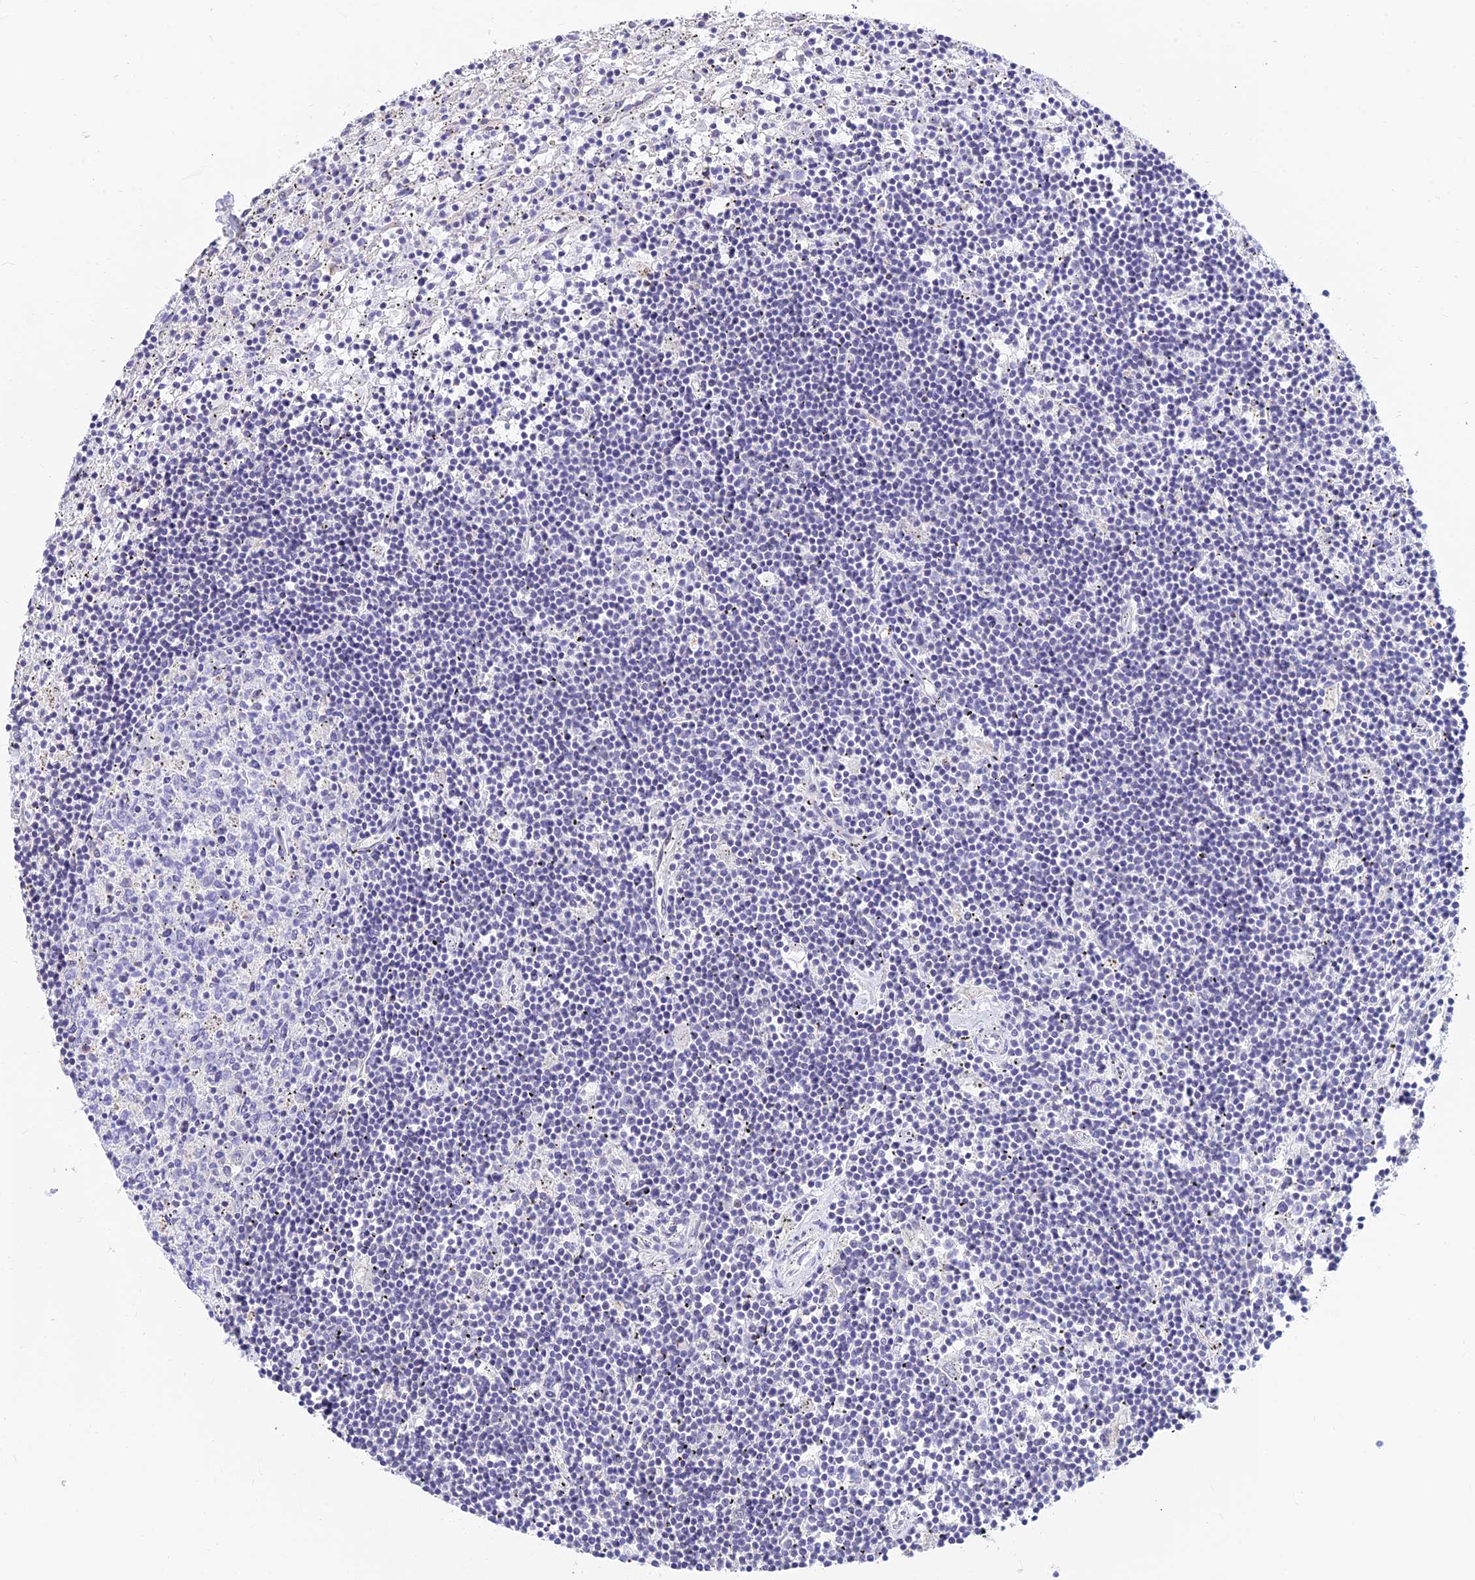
{"staining": {"intensity": "negative", "quantity": "none", "location": "none"}, "tissue": "lymphoma", "cell_type": "Tumor cells", "image_type": "cancer", "snomed": [{"axis": "morphology", "description": "Malignant lymphoma, non-Hodgkin's type, Low grade"}, {"axis": "topography", "description": "Spleen"}], "caption": "Immunohistochemical staining of malignant lymphoma, non-Hodgkin's type (low-grade) reveals no significant expression in tumor cells.", "gene": "INKA1", "patient": {"sex": "male", "age": 76}}